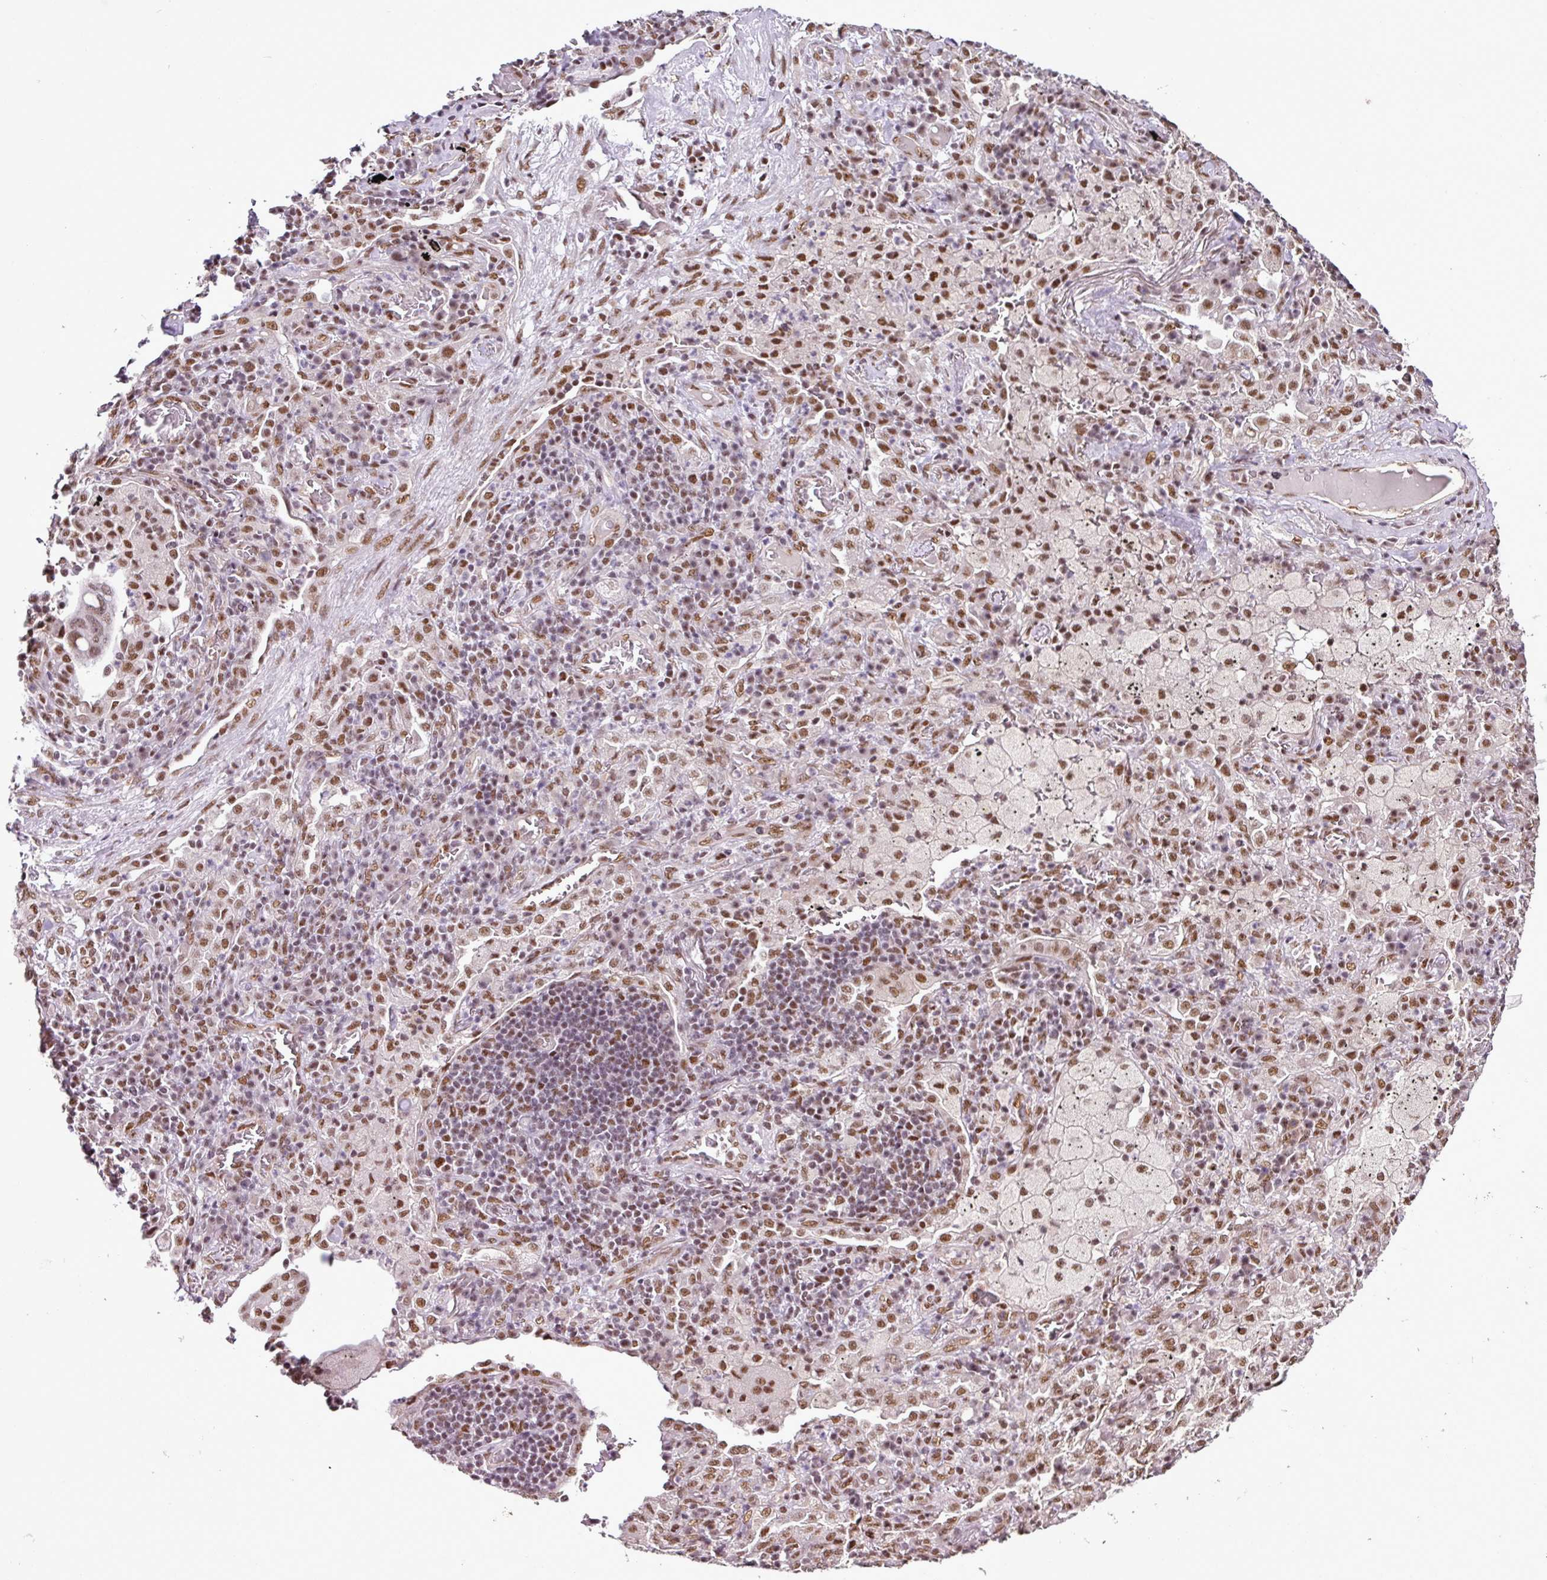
{"staining": {"intensity": "moderate", "quantity": ">75%", "location": "nuclear"}, "tissue": "lung cancer", "cell_type": "Tumor cells", "image_type": "cancer", "snomed": [{"axis": "morphology", "description": "Squamous cell carcinoma, NOS"}, {"axis": "topography", "description": "Lung"}], "caption": "A brown stain highlights moderate nuclear positivity of a protein in human lung cancer tumor cells. Using DAB (brown) and hematoxylin (blue) stains, captured at high magnification using brightfield microscopy.", "gene": "PGAP4", "patient": {"sex": "female", "age": 63}}